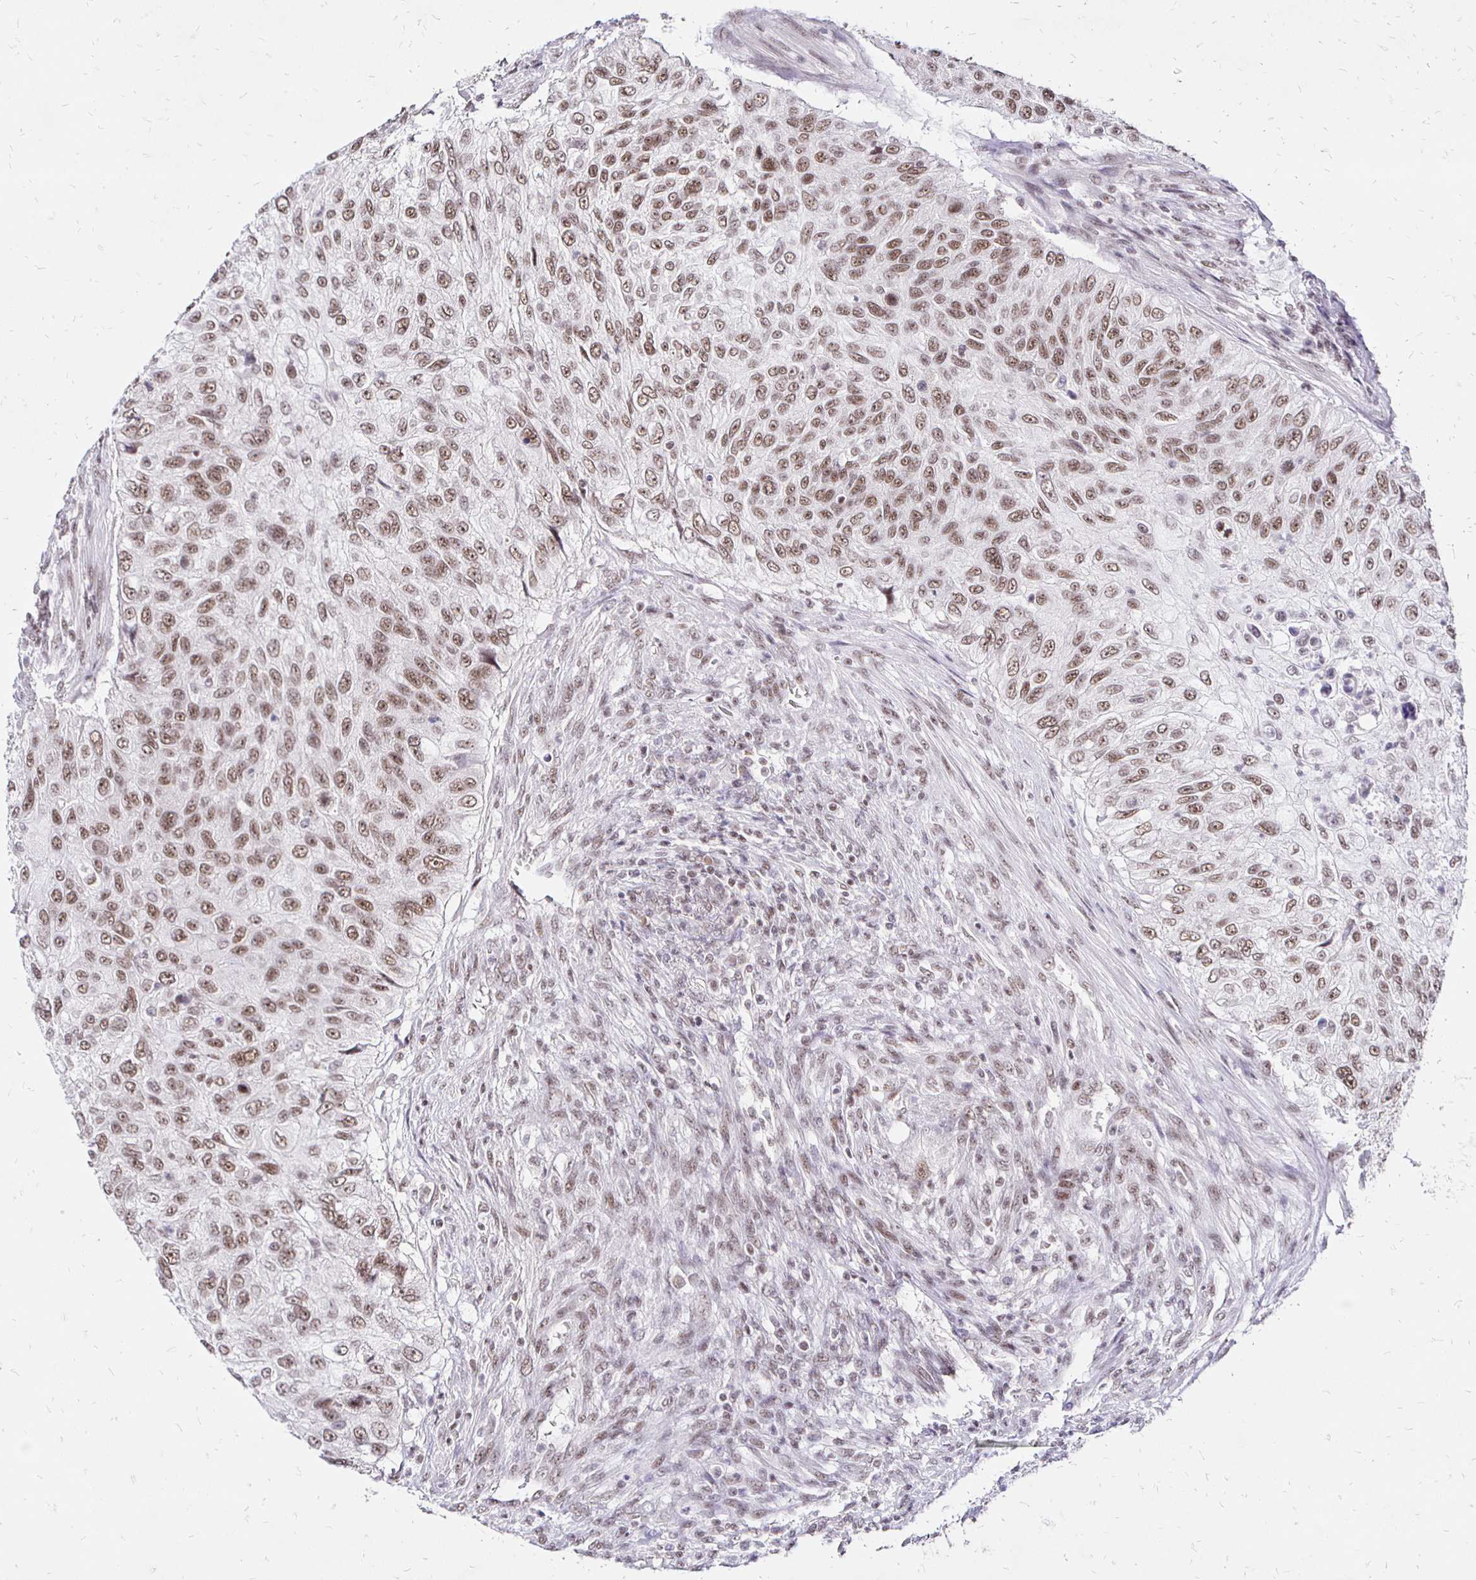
{"staining": {"intensity": "moderate", "quantity": ">75%", "location": "nuclear"}, "tissue": "urothelial cancer", "cell_type": "Tumor cells", "image_type": "cancer", "snomed": [{"axis": "morphology", "description": "Urothelial carcinoma, High grade"}, {"axis": "topography", "description": "Urinary bladder"}], "caption": "Urothelial cancer stained with IHC exhibits moderate nuclear staining in approximately >75% of tumor cells.", "gene": "SIN3A", "patient": {"sex": "female", "age": 60}}